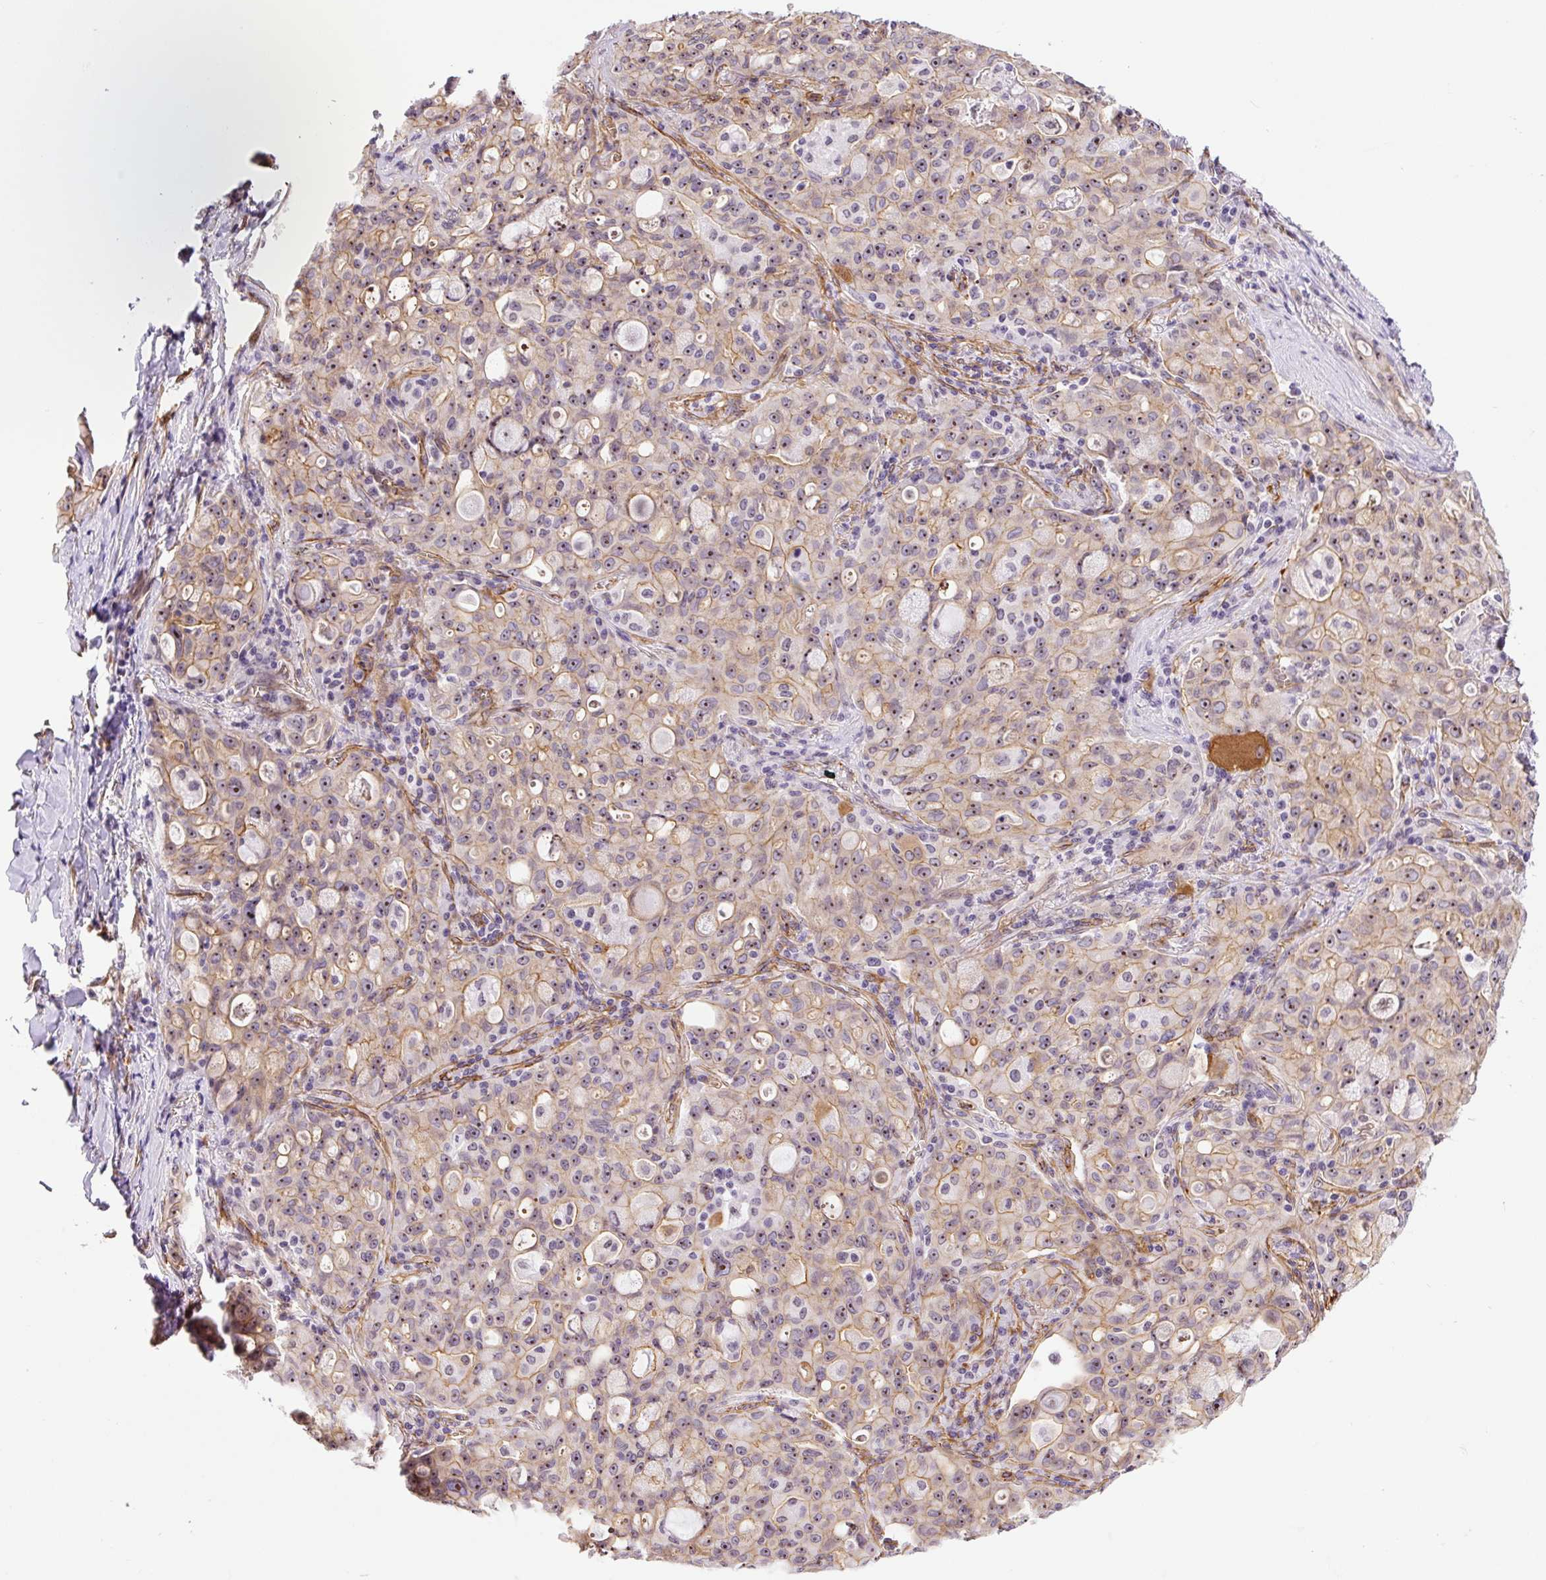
{"staining": {"intensity": "moderate", "quantity": ">75%", "location": "cytoplasmic/membranous,nuclear"}, "tissue": "lung cancer", "cell_type": "Tumor cells", "image_type": "cancer", "snomed": [{"axis": "morphology", "description": "Adenocarcinoma, NOS"}, {"axis": "topography", "description": "Lung"}], "caption": "Brown immunohistochemical staining in lung cancer demonstrates moderate cytoplasmic/membranous and nuclear positivity in approximately >75% of tumor cells. The staining was performed using DAB (3,3'-diaminobenzidine), with brown indicating positive protein expression. Nuclei are stained blue with hematoxylin.", "gene": "MYO5C", "patient": {"sex": "female", "age": 44}}